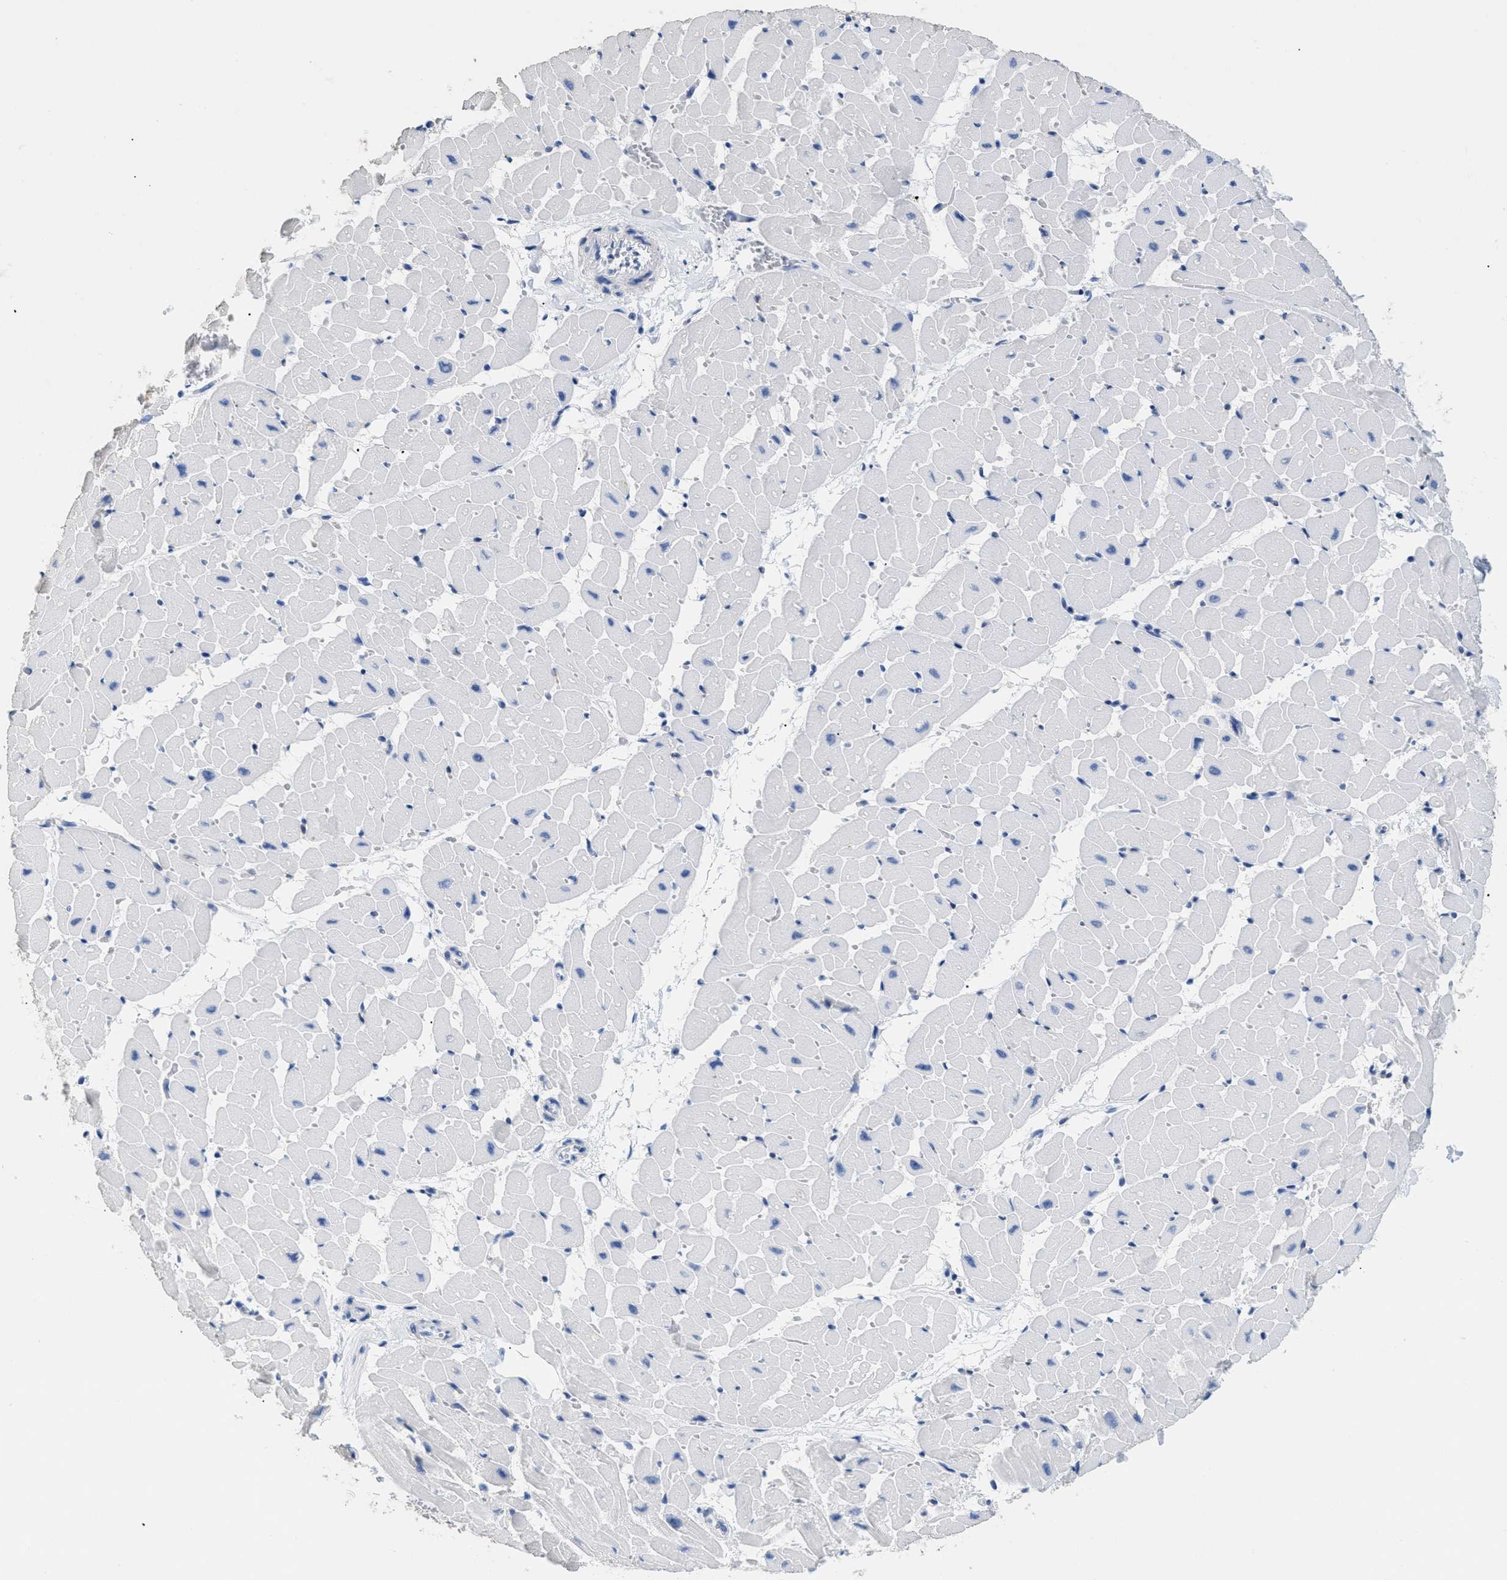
{"staining": {"intensity": "negative", "quantity": "none", "location": "none"}, "tissue": "heart muscle", "cell_type": "Cardiomyocytes", "image_type": "normal", "snomed": [{"axis": "morphology", "description": "Normal tissue, NOS"}, {"axis": "topography", "description": "Heart"}], "caption": "High magnification brightfield microscopy of normal heart muscle stained with DAB (brown) and counterstained with hematoxylin (blue): cardiomyocytes show no significant expression. Nuclei are stained in blue.", "gene": "DLC1", "patient": {"sex": "female", "age": 19}}